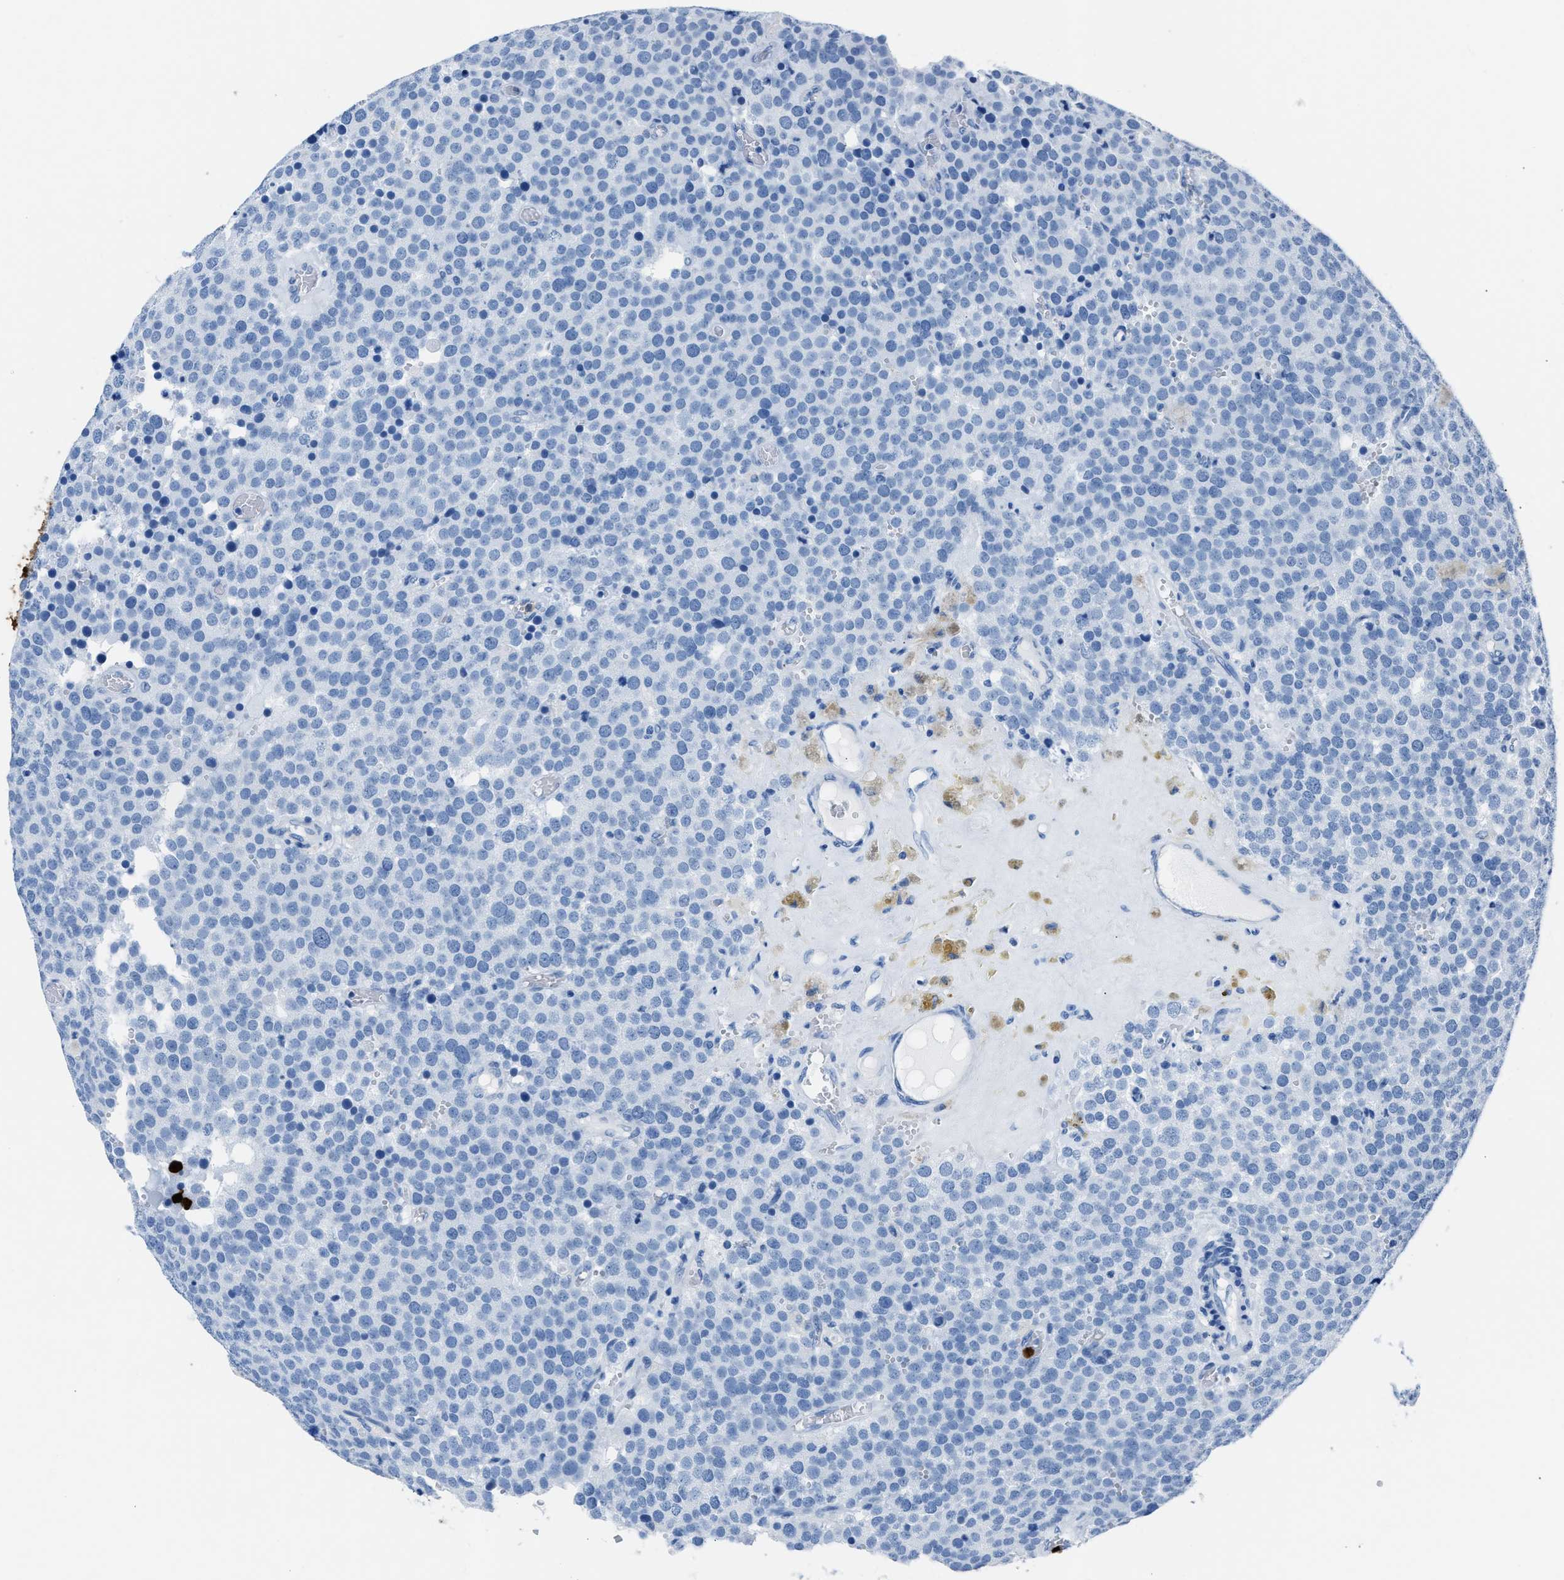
{"staining": {"intensity": "negative", "quantity": "none", "location": "none"}, "tissue": "testis cancer", "cell_type": "Tumor cells", "image_type": "cancer", "snomed": [{"axis": "morphology", "description": "Normal tissue, NOS"}, {"axis": "morphology", "description": "Seminoma, NOS"}, {"axis": "topography", "description": "Testis"}], "caption": "Tumor cells show no significant protein expression in seminoma (testis).", "gene": "S100P", "patient": {"sex": "male", "age": 71}}